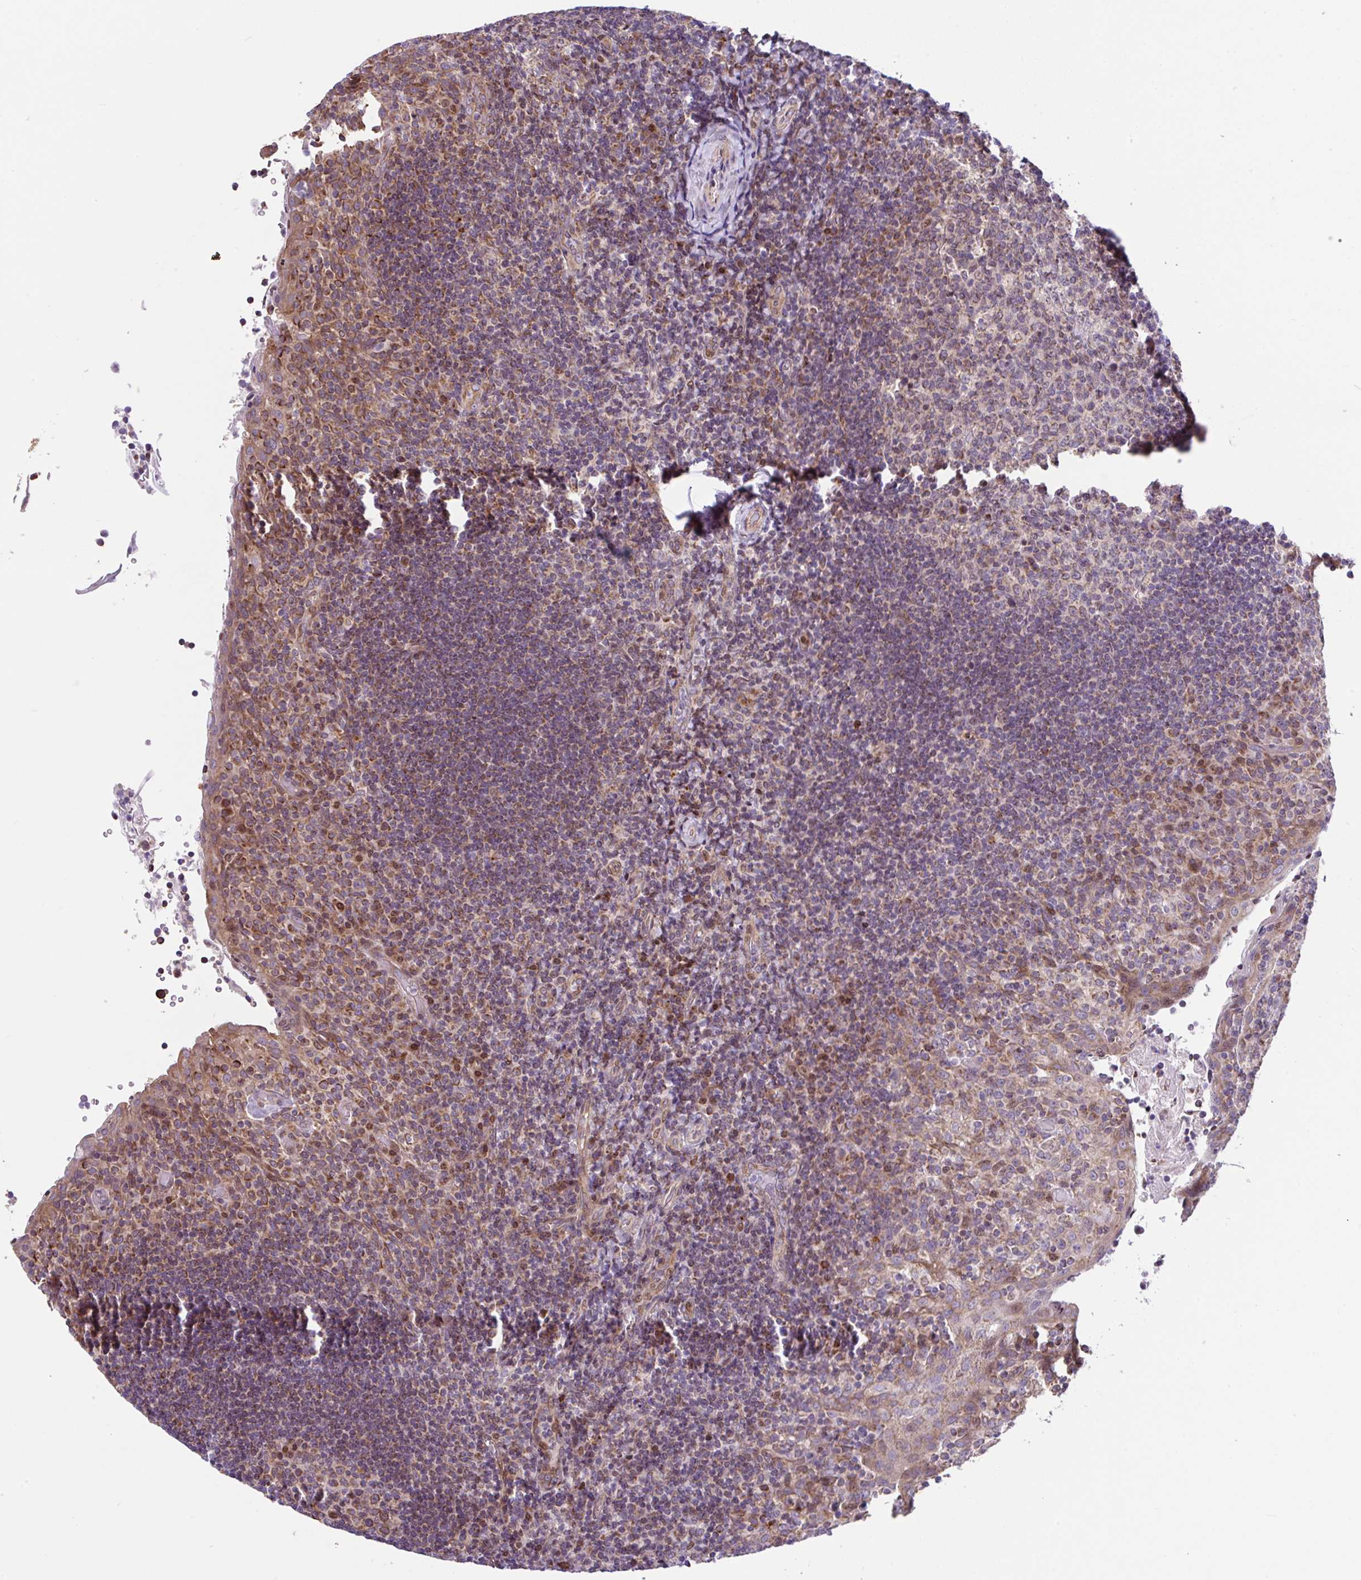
{"staining": {"intensity": "weak", "quantity": "<25%", "location": "cytoplasmic/membranous,nuclear"}, "tissue": "tonsil", "cell_type": "Germinal center cells", "image_type": "normal", "snomed": [{"axis": "morphology", "description": "Normal tissue, NOS"}, {"axis": "topography", "description": "Tonsil"}], "caption": "This image is of unremarkable tonsil stained with immunohistochemistry to label a protein in brown with the nuclei are counter-stained blue. There is no expression in germinal center cells.", "gene": "FIGNL1", "patient": {"sex": "female", "age": 10}}